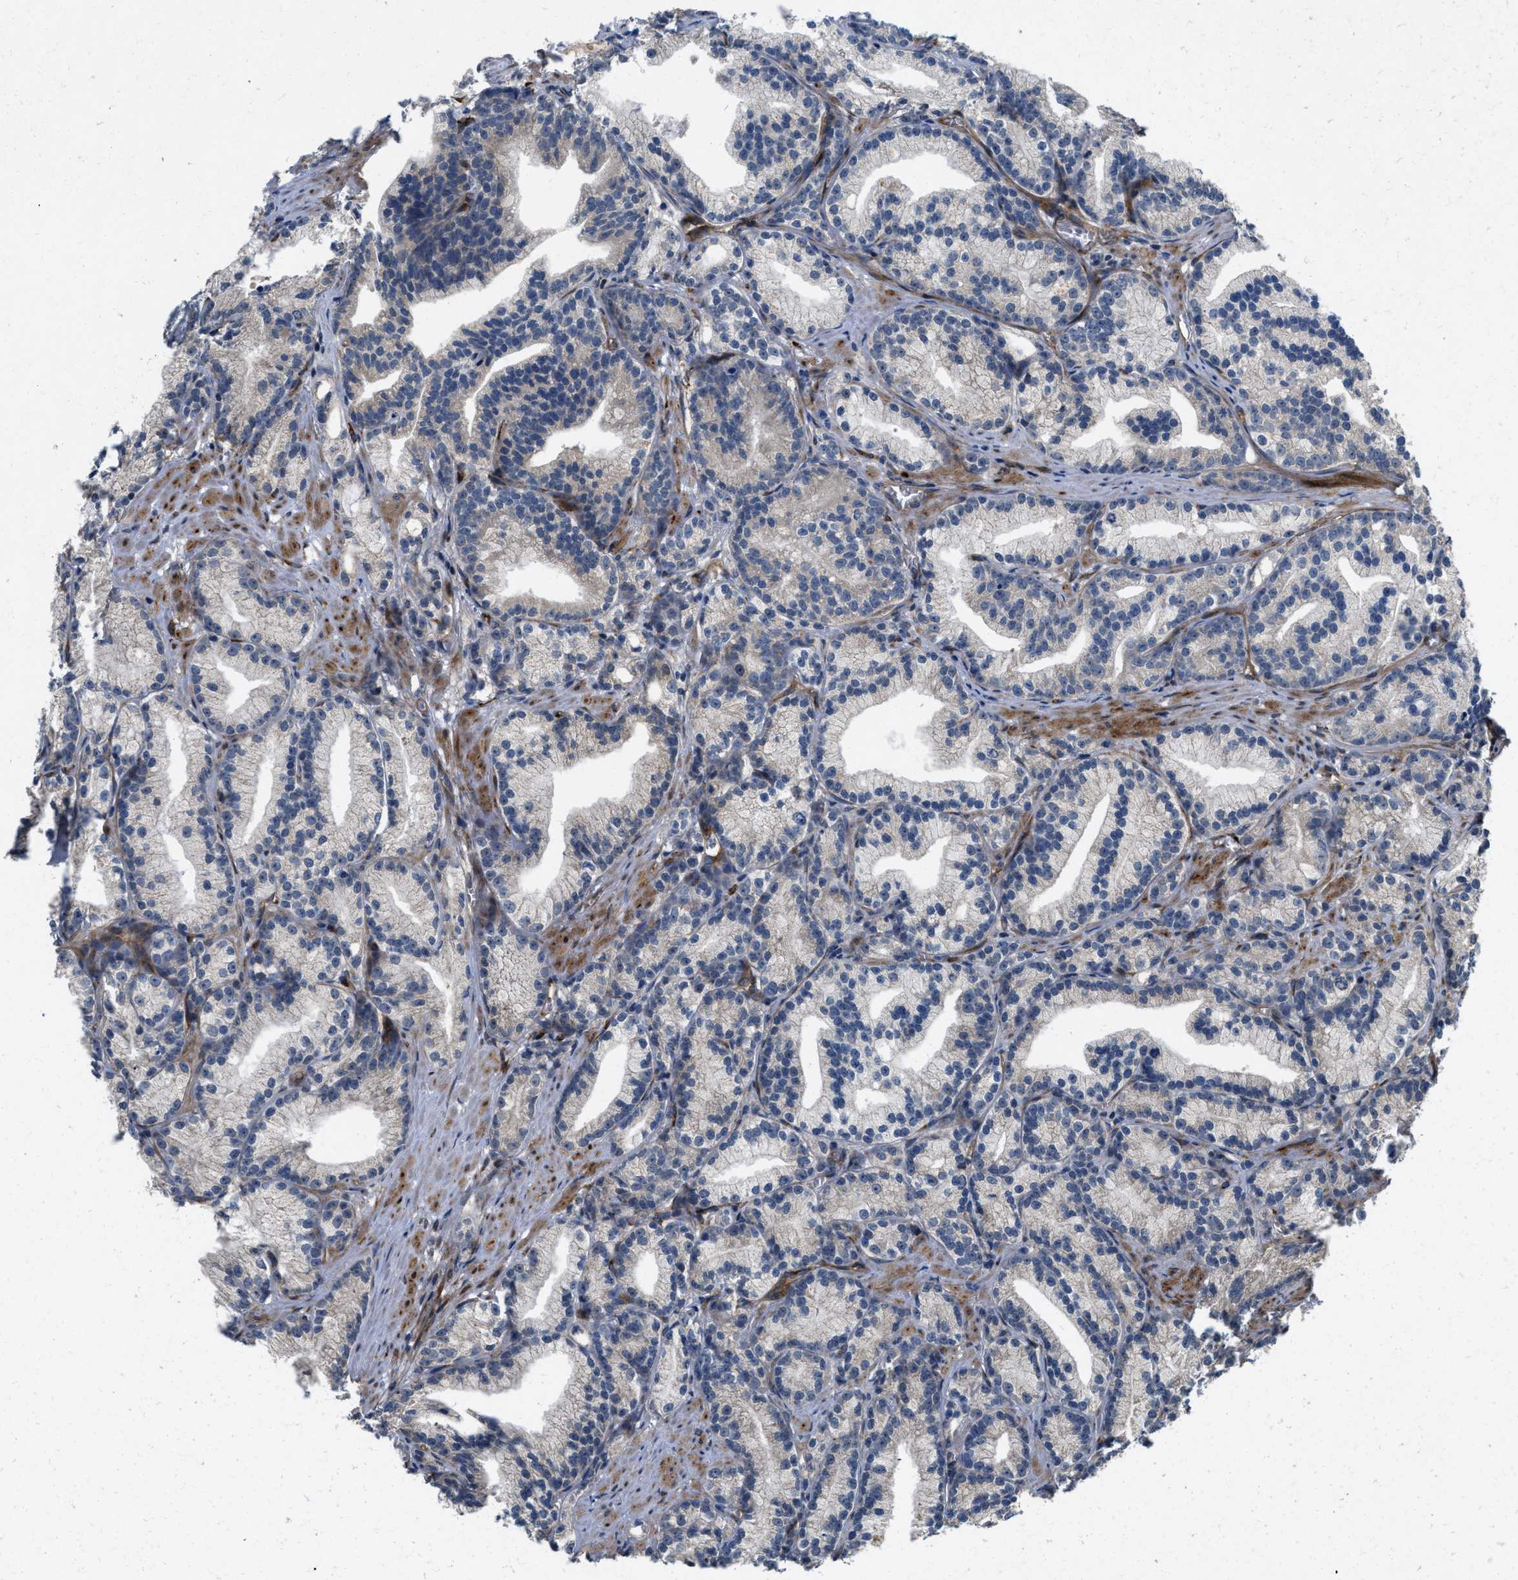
{"staining": {"intensity": "negative", "quantity": "none", "location": "none"}, "tissue": "prostate cancer", "cell_type": "Tumor cells", "image_type": "cancer", "snomed": [{"axis": "morphology", "description": "Adenocarcinoma, Low grade"}, {"axis": "topography", "description": "Prostate"}], "caption": "IHC of prostate cancer displays no expression in tumor cells.", "gene": "HSPA12B", "patient": {"sex": "male", "age": 89}}